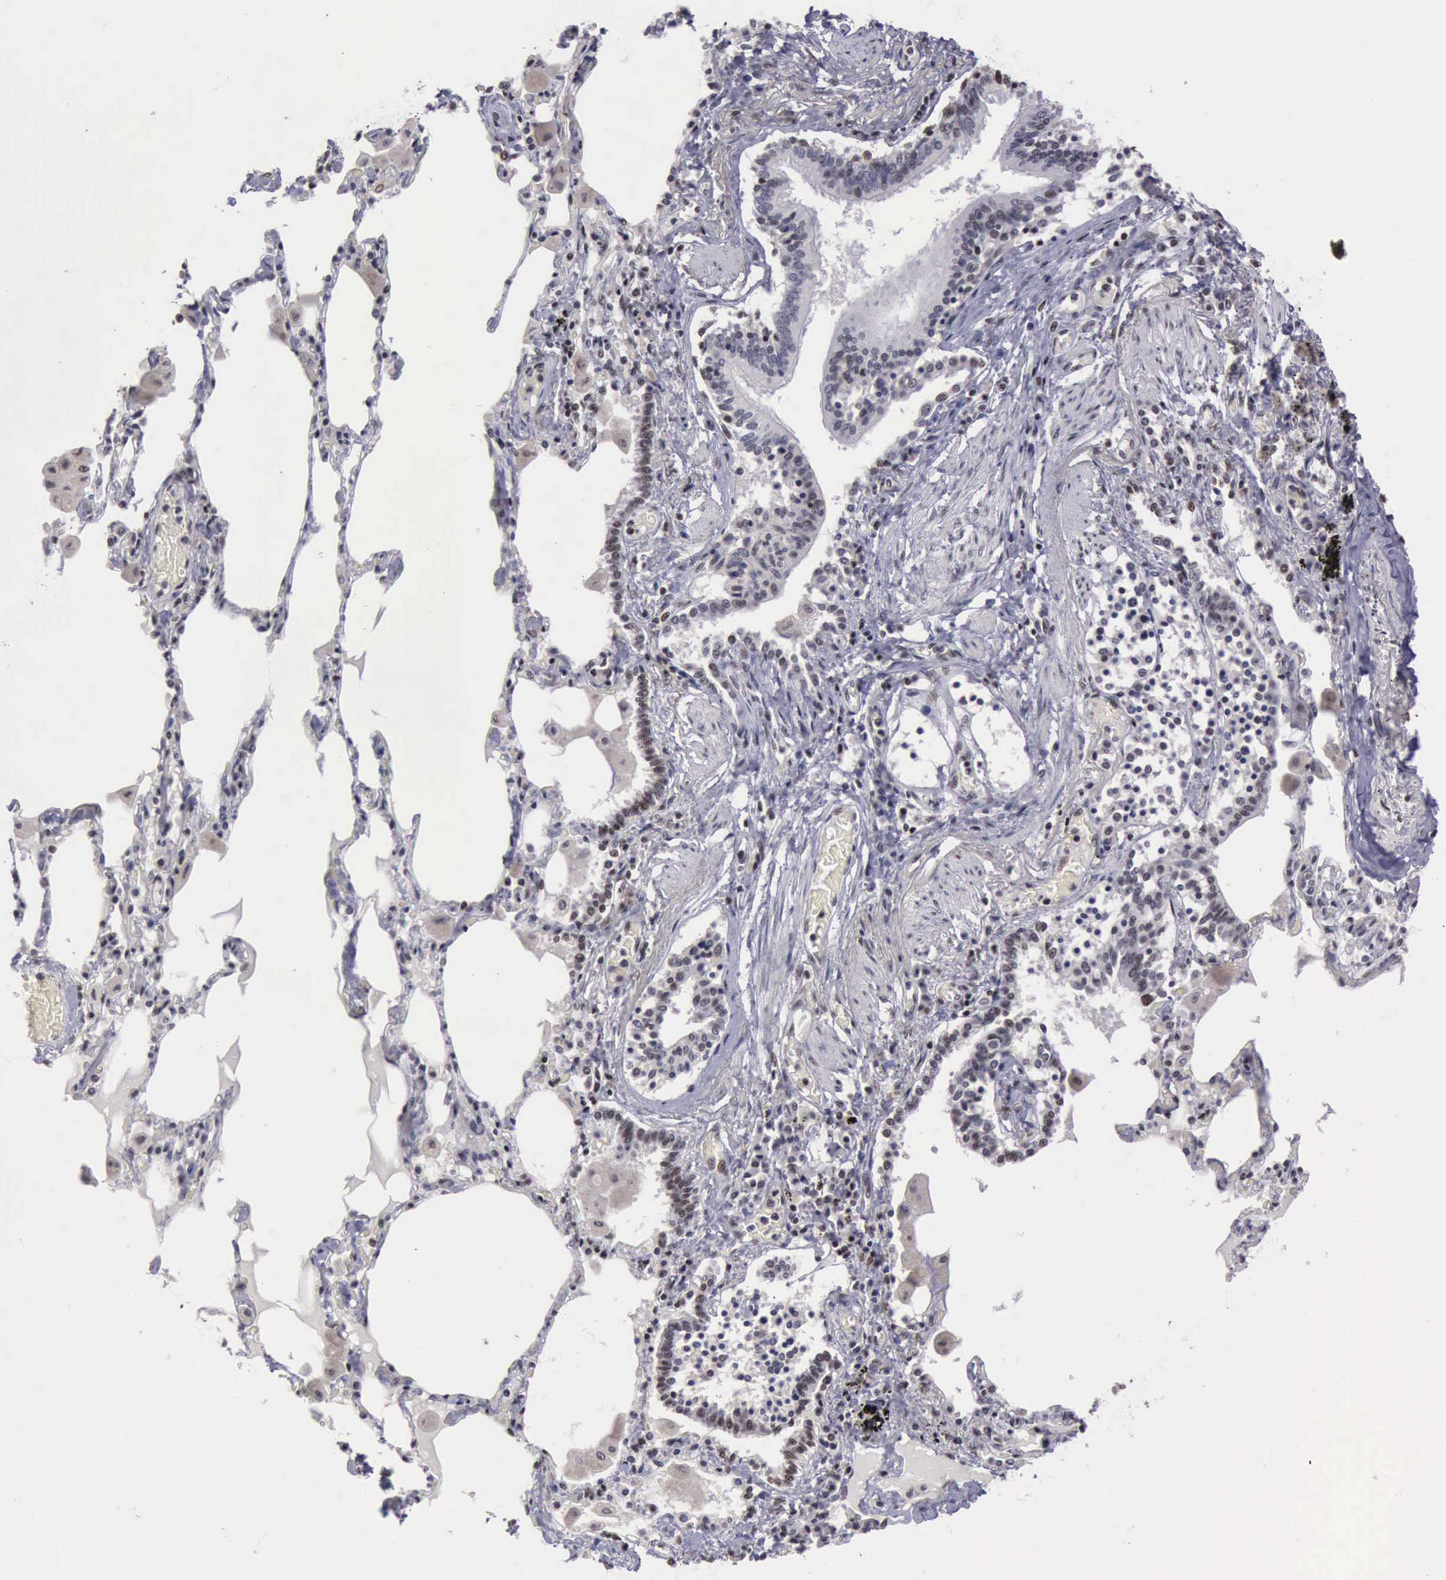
{"staining": {"intensity": "moderate", "quantity": "25%-75%", "location": "nuclear"}, "tissue": "bronchus", "cell_type": "Respiratory epithelial cells", "image_type": "normal", "snomed": [{"axis": "morphology", "description": "Normal tissue, NOS"}, {"axis": "morphology", "description": "Squamous cell carcinoma, NOS"}, {"axis": "topography", "description": "Bronchus"}, {"axis": "topography", "description": "Lung"}], "caption": "Moderate nuclear expression is seen in about 25%-75% of respiratory epithelial cells in normal bronchus.", "gene": "YY1", "patient": {"sex": "female", "age": 47}}